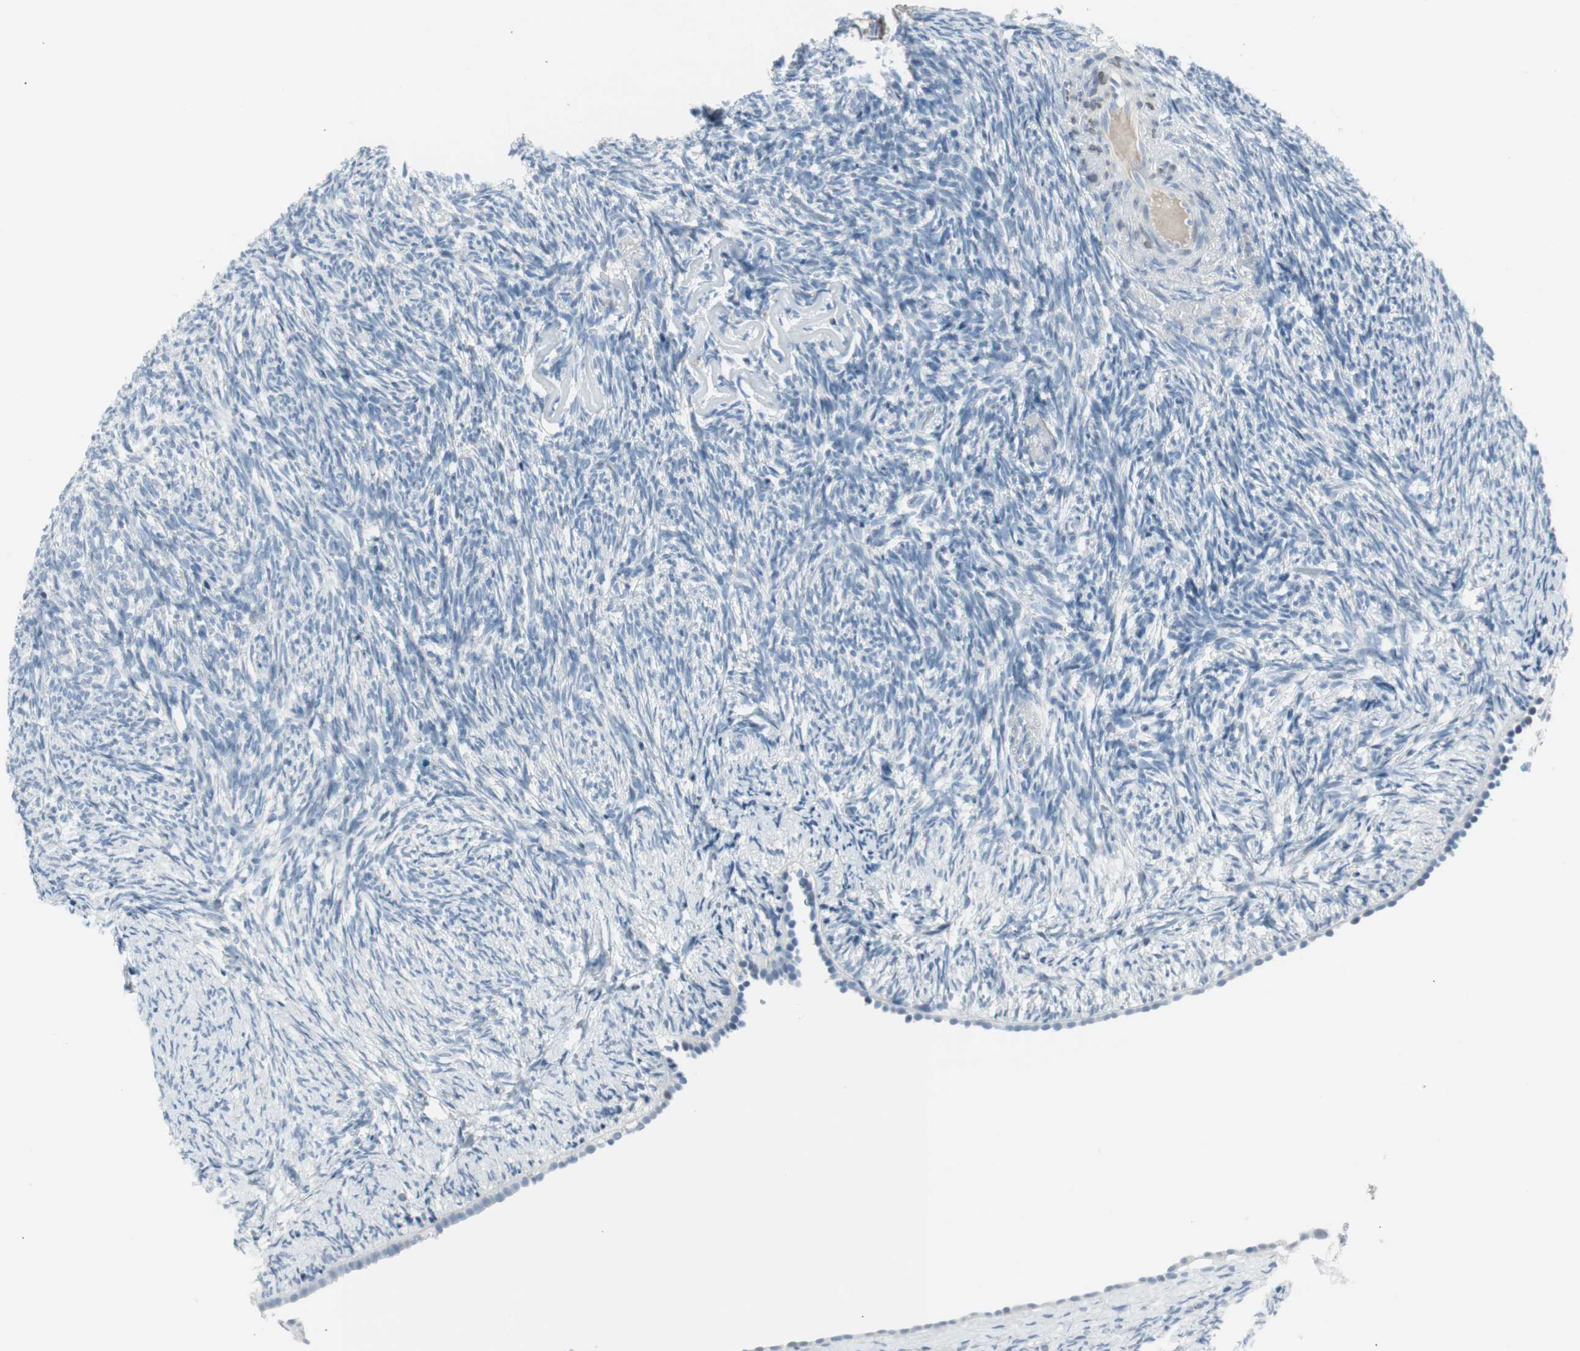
{"staining": {"intensity": "negative", "quantity": "none", "location": "none"}, "tissue": "ovary", "cell_type": "Follicle cells", "image_type": "normal", "snomed": [{"axis": "morphology", "description": "Normal tissue, NOS"}, {"axis": "topography", "description": "Ovary"}], "caption": "High power microscopy image of an IHC photomicrograph of unremarkable ovary, revealing no significant expression in follicle cells.", "gene": "AGR2", "patient": {"sex": "female", "age": 60}}